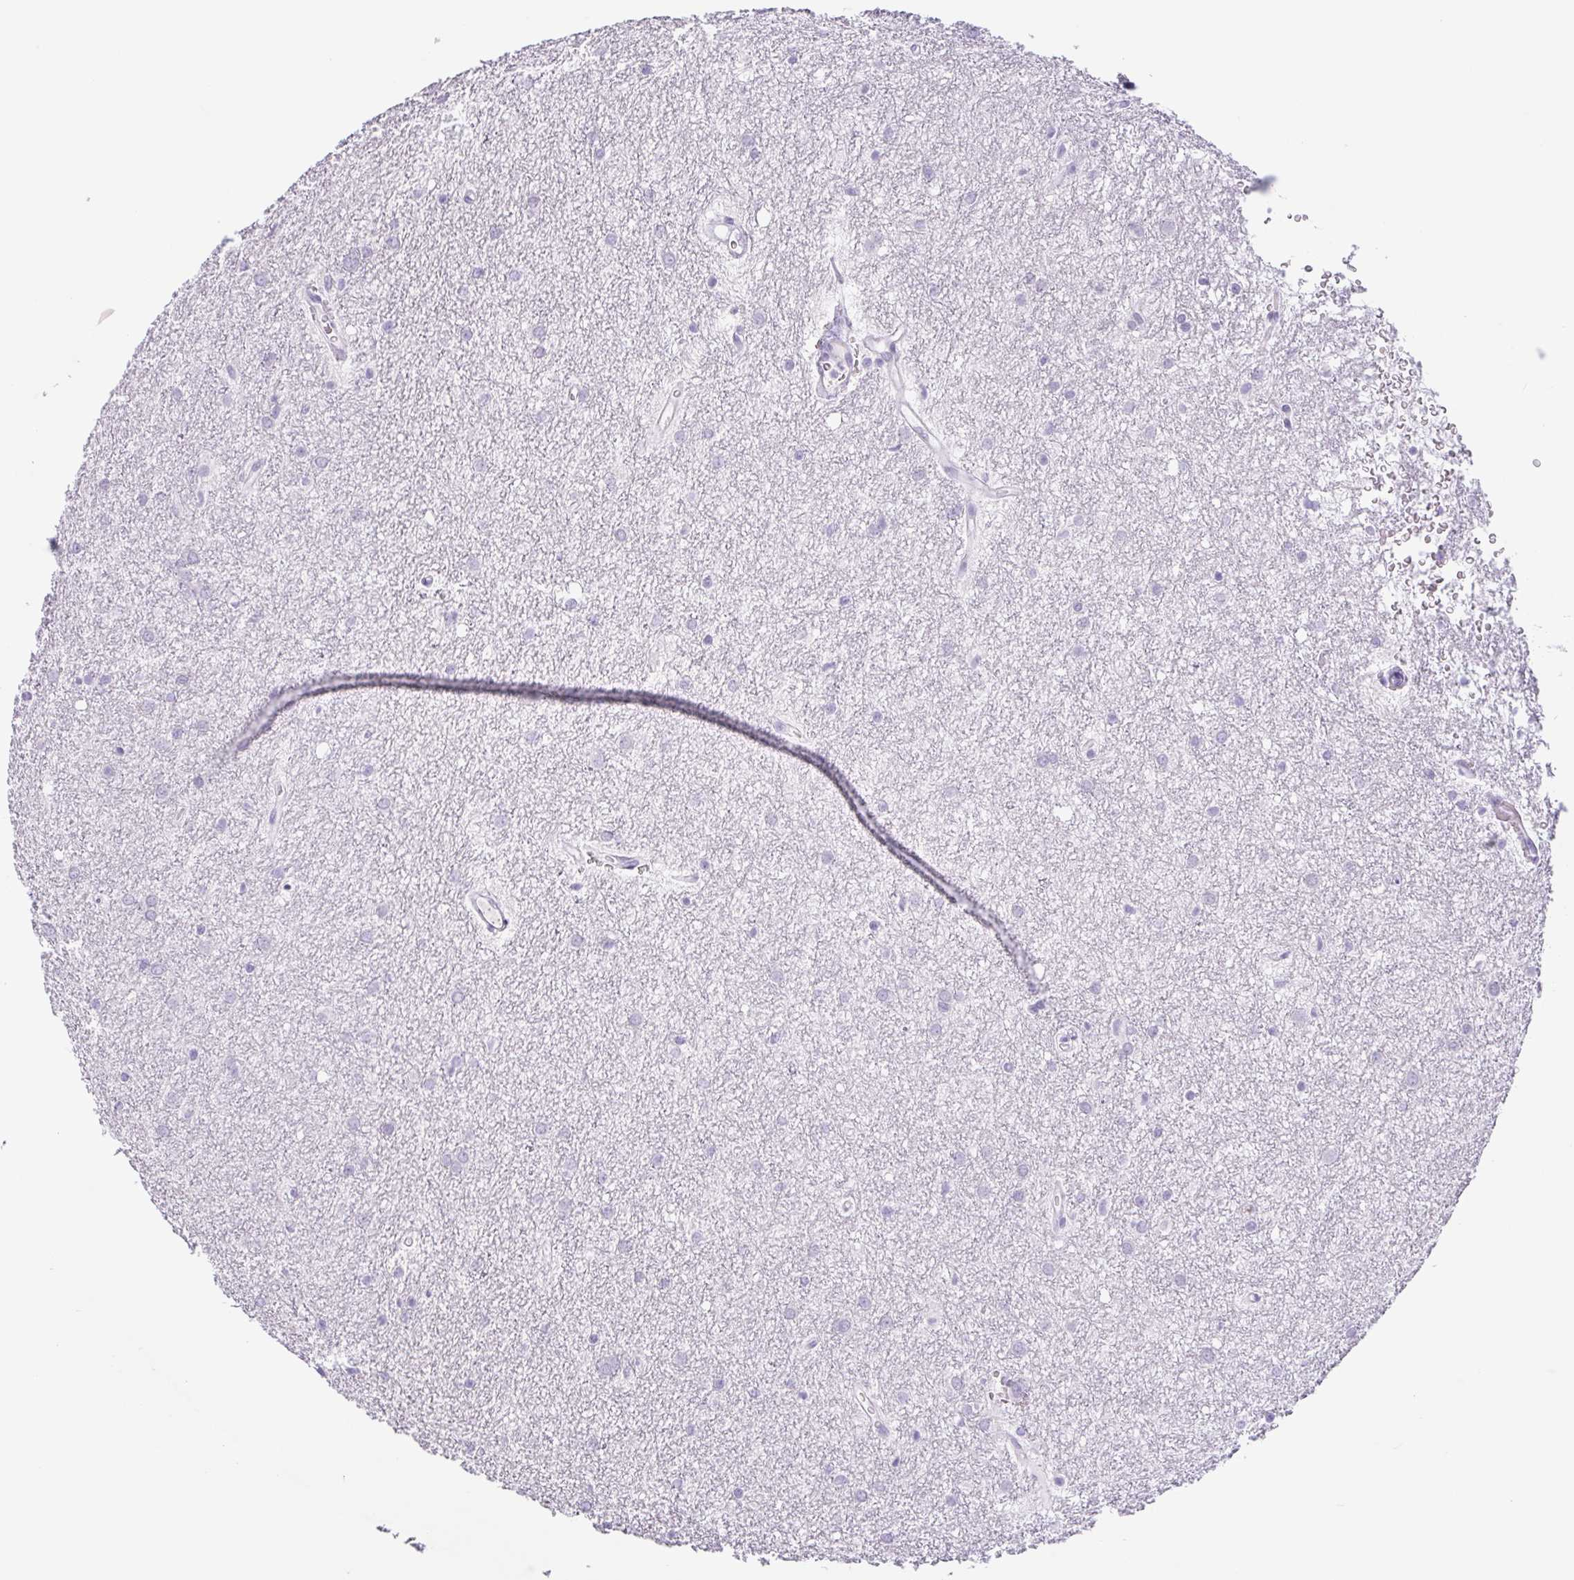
{"staining": {"intensity": "negative", "quantity": "none", "location": "none"}, "tissue": "glioma", "cell_type": "Tumor cells", "image_type": "cancer", "snomed": [{"axis": "morphology", "description": "Glioma, malignant, Low grade"}, {"axis": "topography", "description": "Cerebellum"}], "caption": "Human malignant glioma (low-grade) stained for a protein using immunohistochemistry exhibits no positivity in tumor cells.", "gene": "CTSE", "patient": {"sex": "female", "age": 5}}